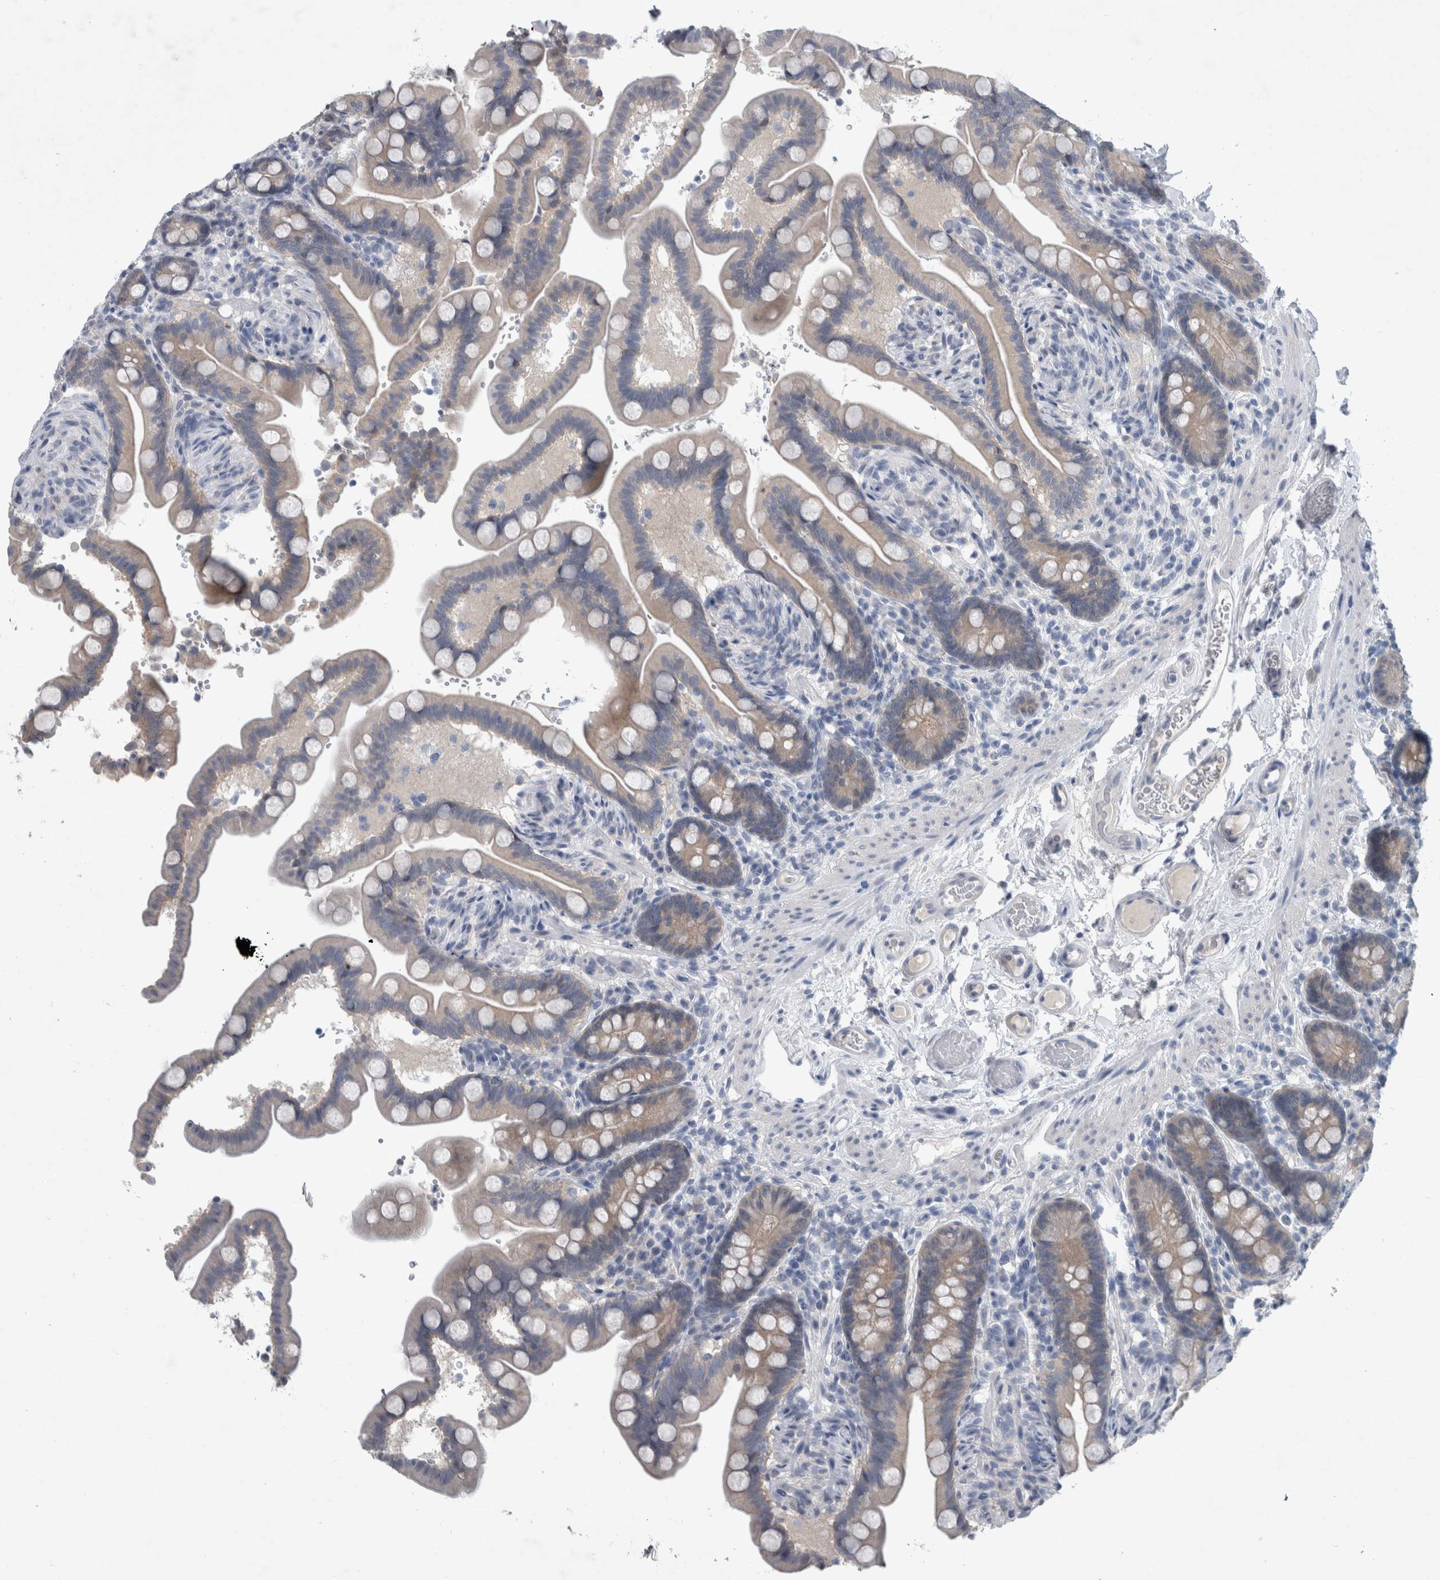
{"staining": {"intensity": "negative", "quantity": "none", "location": "none"}, "tissue": "colon", "cell_type": "Endothelial cells", "image_type": "normal", "snomed": [{"axis": "morphology", "description": "Normal tissue, NOS"}, {"axis": "topography", "description": "Smooth muscle"}, {"axis": "topography", "description": "Colon"}], "caption": "Image shows no protein positivity in endothelial cells of benign colon. Brightfield microscopy of immunohistochemistry stained with DAB (3,3'-diaminobenzidine) (brown) and hematoxylin (blue), captured at high magnification.", "gene": "FAM83H", "patient": {"sex": "male", "age": 73}}